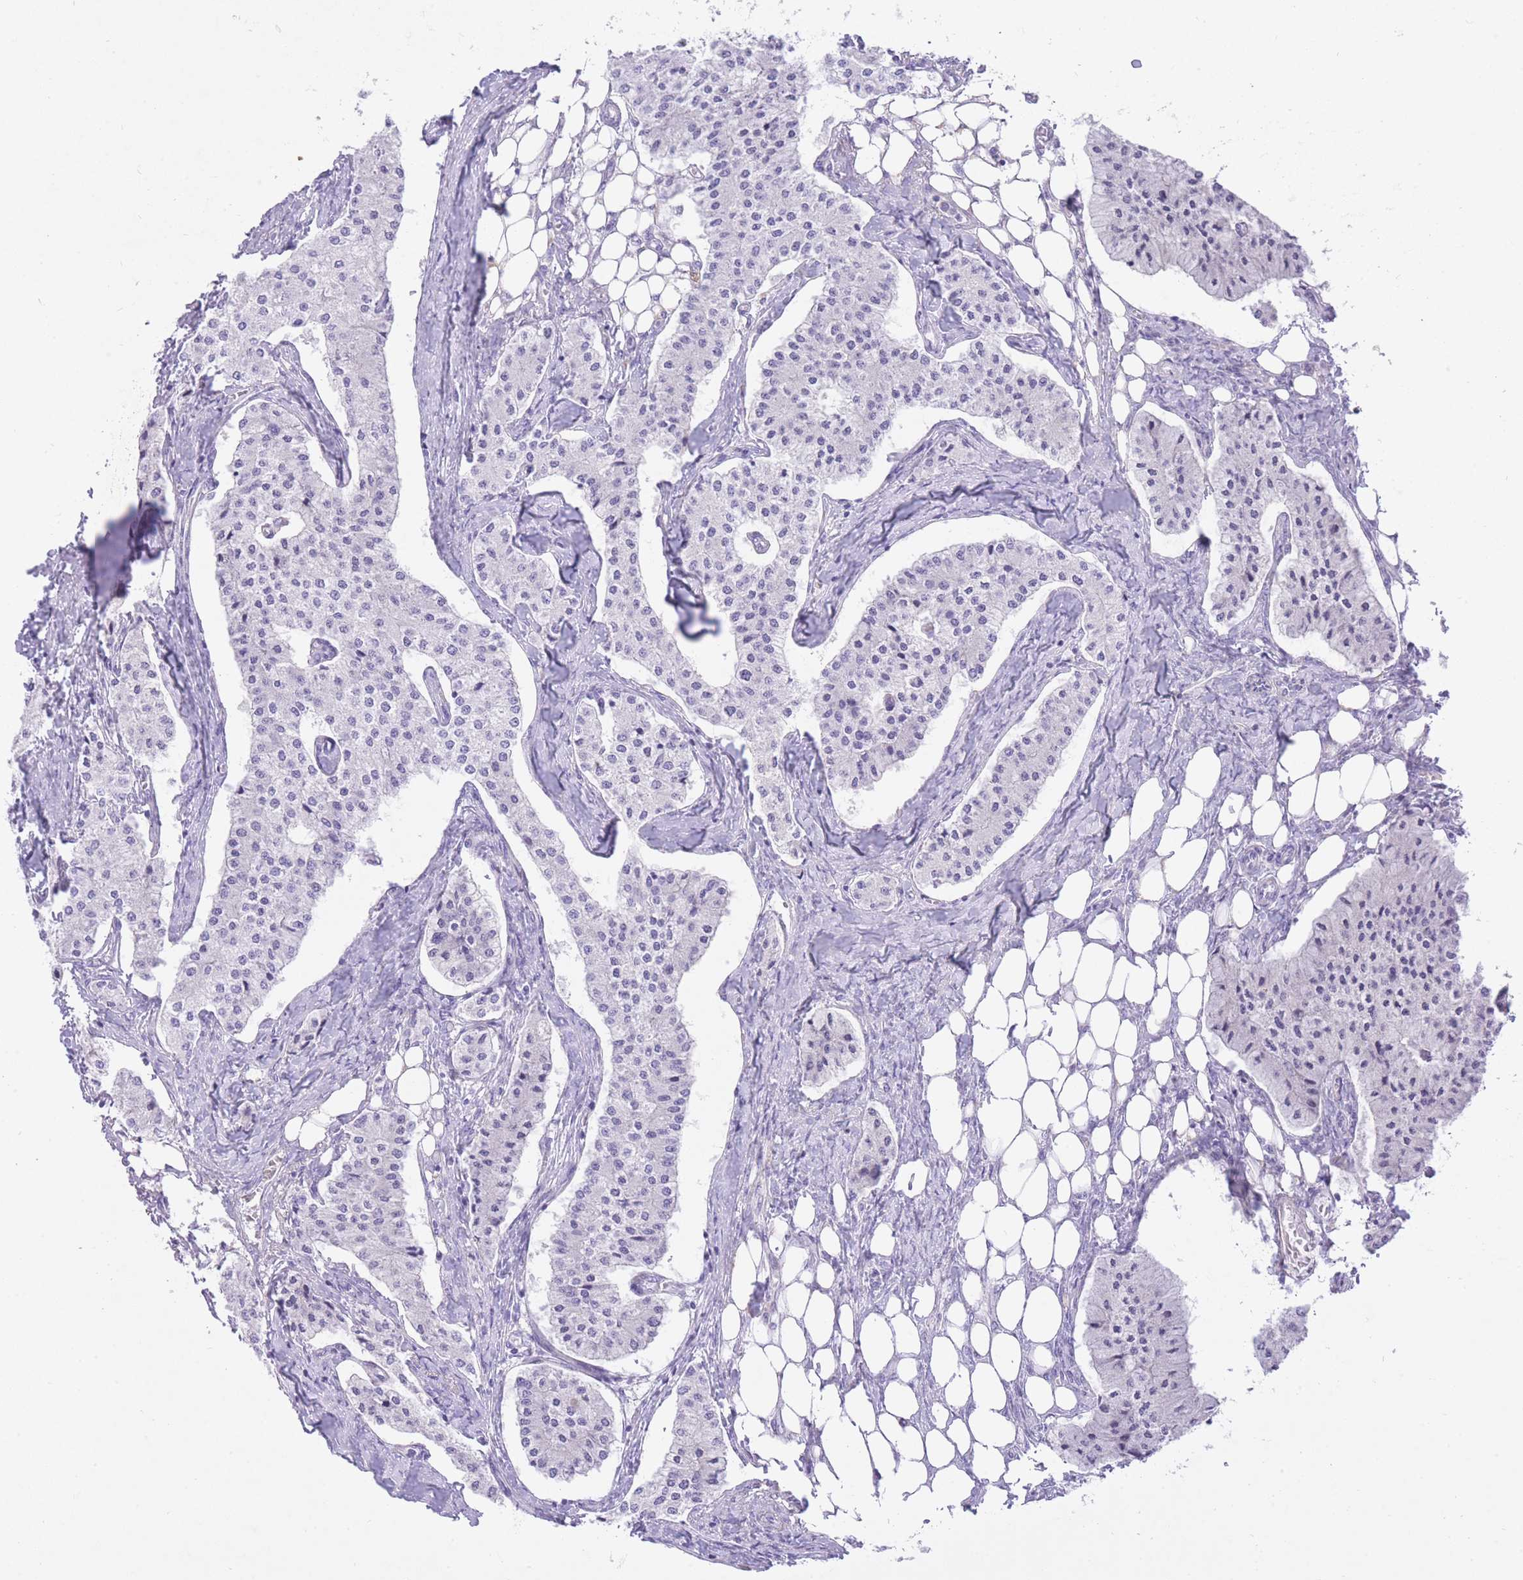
{"staining": {"intensity": "negative", "quantity": "none", "location": "none"}, "tissue": "carcinoid", "cell_type": "Tumor cells", "image_type": "cancer", "snomed": [{"axis": "morphology", "description": "Carcinoid, malignant, NOS"}, {"axis": "topography", "description": "Colon"}], "caption": "High power microscopy histopathology image of an immunohistochemistry (IHC) photomicrograph of carcinoid, revealing no significant expression in tumor cells.", "gene": "HRG", "patient": {"sex": "female", "age": 52}}